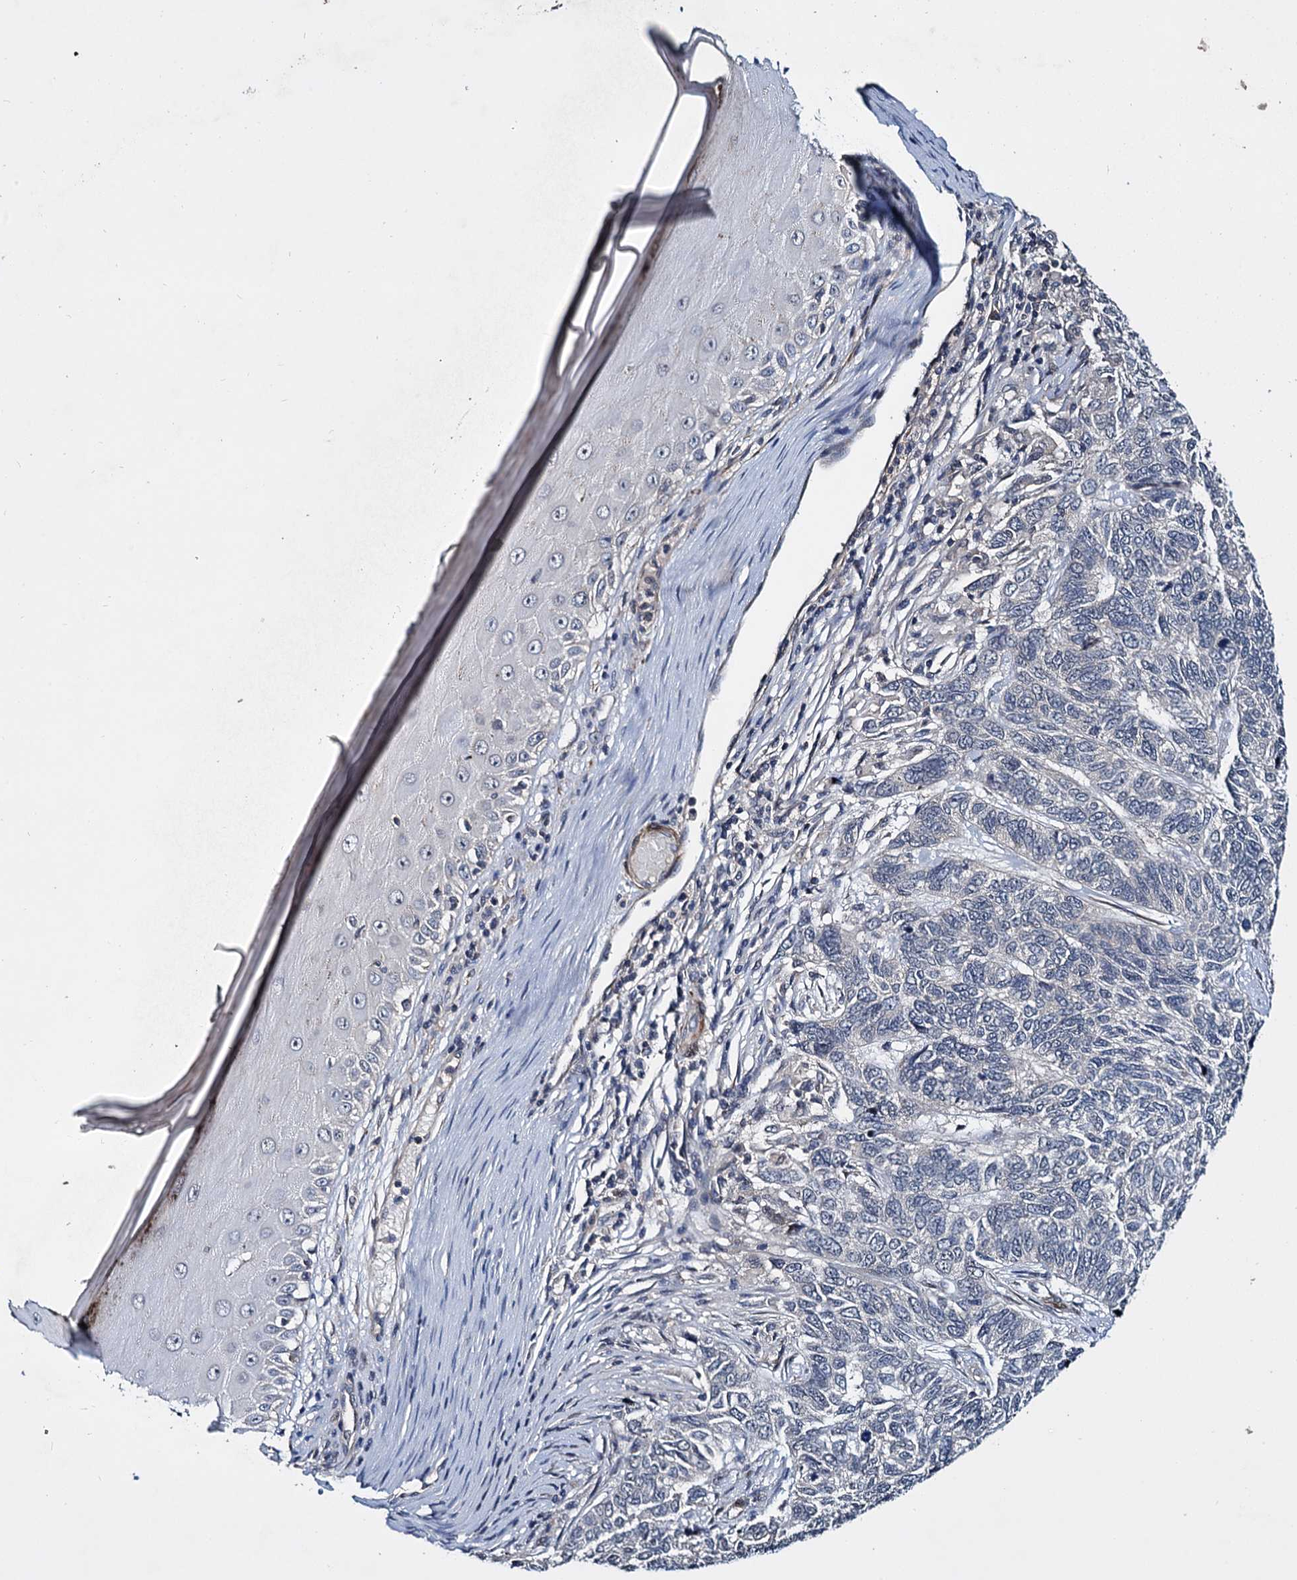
{"staining": {"intensity": "negative", "quantity": "none", "location": "none"}, "tissue": "skin cancer", "cell_type": "Tumor cells", "image_type": "cancer", "snomed": [{"axis": "morphology", "description": "Basal cell carcinoma"}, {"axis": "topography", "description": "Skin"}], "caption": "This is an IHC histopathology image of skin cancer (basal cell carcinoma). There is no staining in tumor cells.", "gene": "ARHGAP42", "patient": {"sex": "female", "age": 65}}